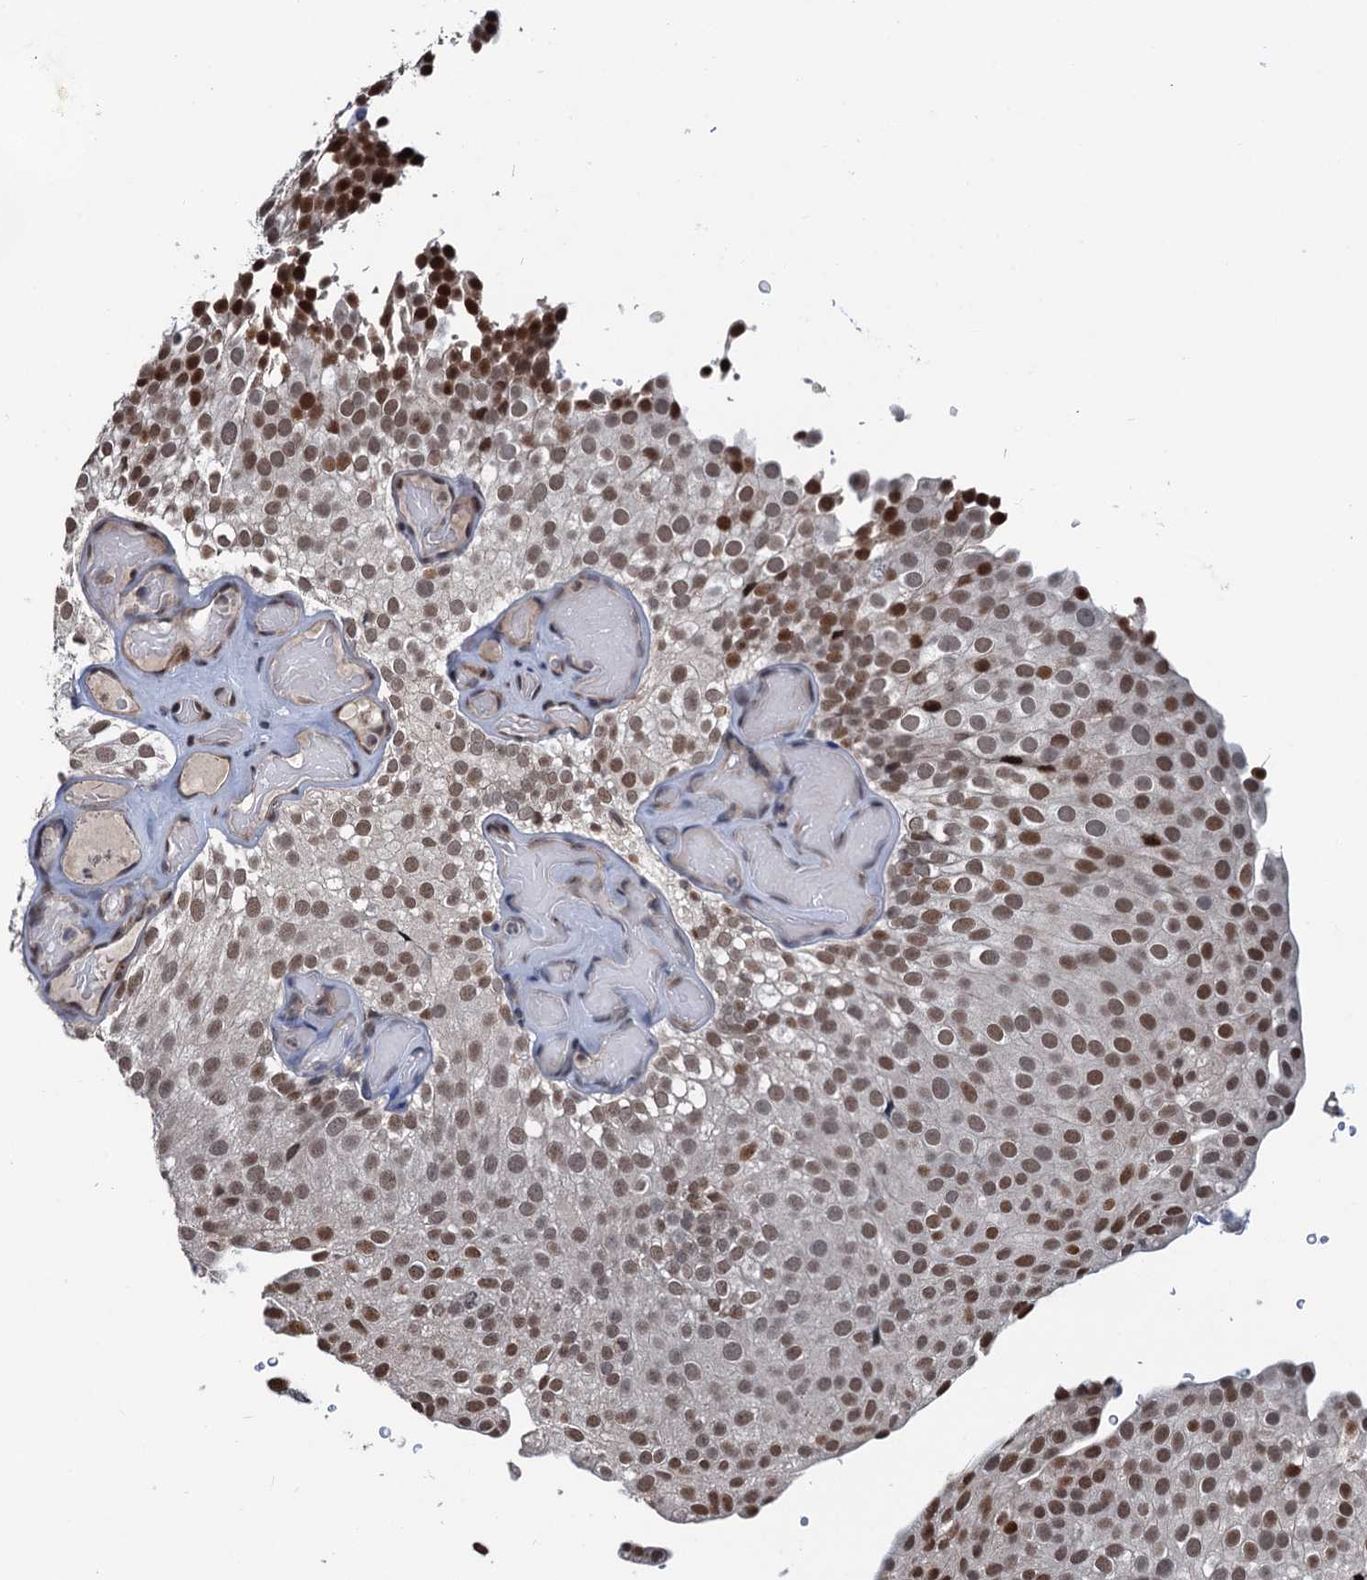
{"staining": {"intensity": "moderate", "quantity": ">75%", "location": "nuclear"}, "tissue": "urothelial cancer", "cell_type": "Tumor cells", "image_type": "cancer", "snomed": [{"axis": "morphology", "description": "Urothelial carcinoma, Low grade"}, {"axis": "topography", "description": "Urinary bladder"}], "caption": "Protein analysis of urothelial carcinoma (low-grade) tissue shows moderate nuclear positivity in about >75% of tumor cells.", "gene": "RASSF4", "patient": {"sex": "male", "age": 78}}